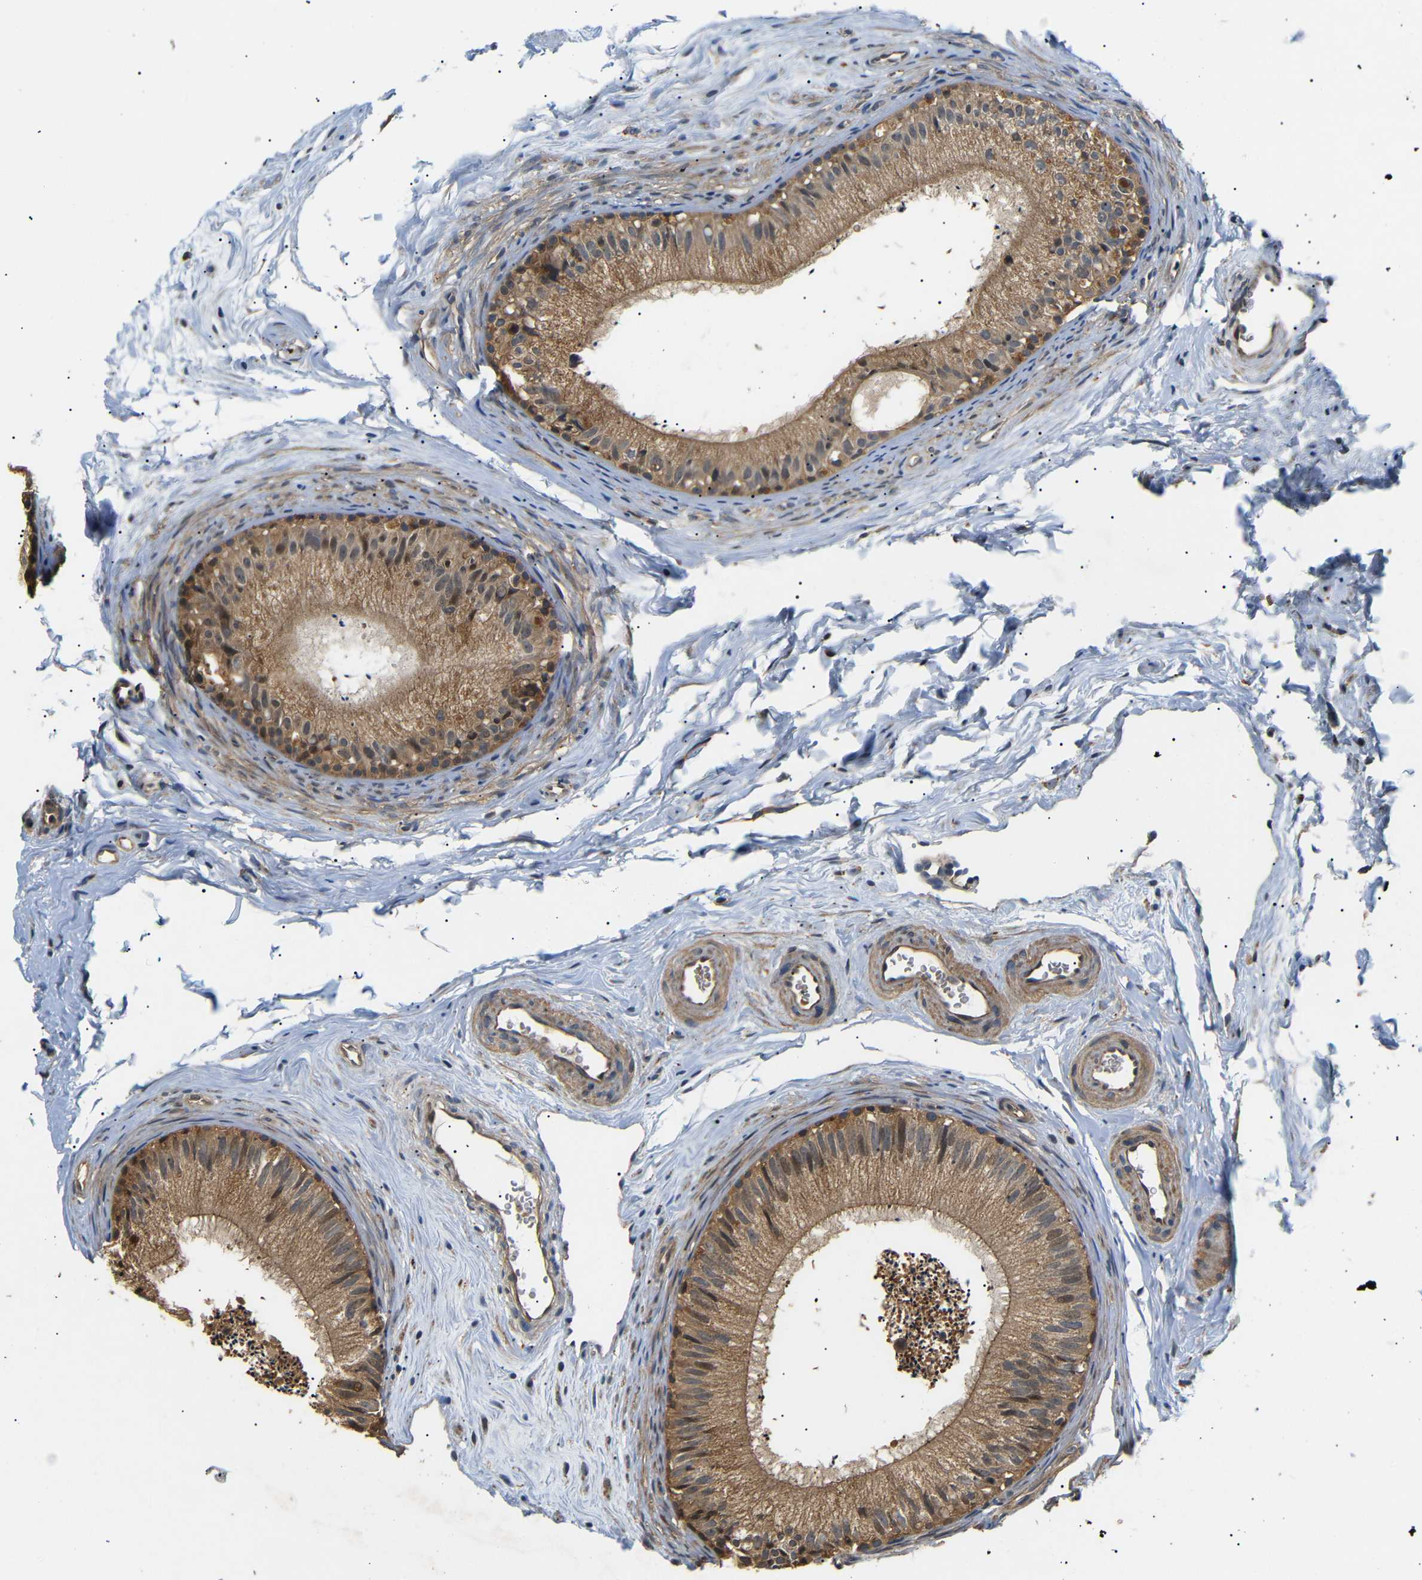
{"staining": {"intensity": "moderate", "quantity": ">75%", "location": "cytoplasmic/membranous"}, "tissue": "epididymis", "cell_type": "Glandular cells", "image_type": "normal", "snomed": [{"axis": "morphology", "description": "Normal tissue, NOS"}, {"axis": "topography", "description": "Epididymis"}], "caption": "High-magnification brightfield microscopy of unremarkable epididymis stained with DAB (brown) and counterstained with hematoxylin (blue). glandular cells exhibit moderate cytoplasmic/membranous expression is present in about>75% of cells.", "gene": "DDR1", "patient": {"sex": "male", "age": 56}}